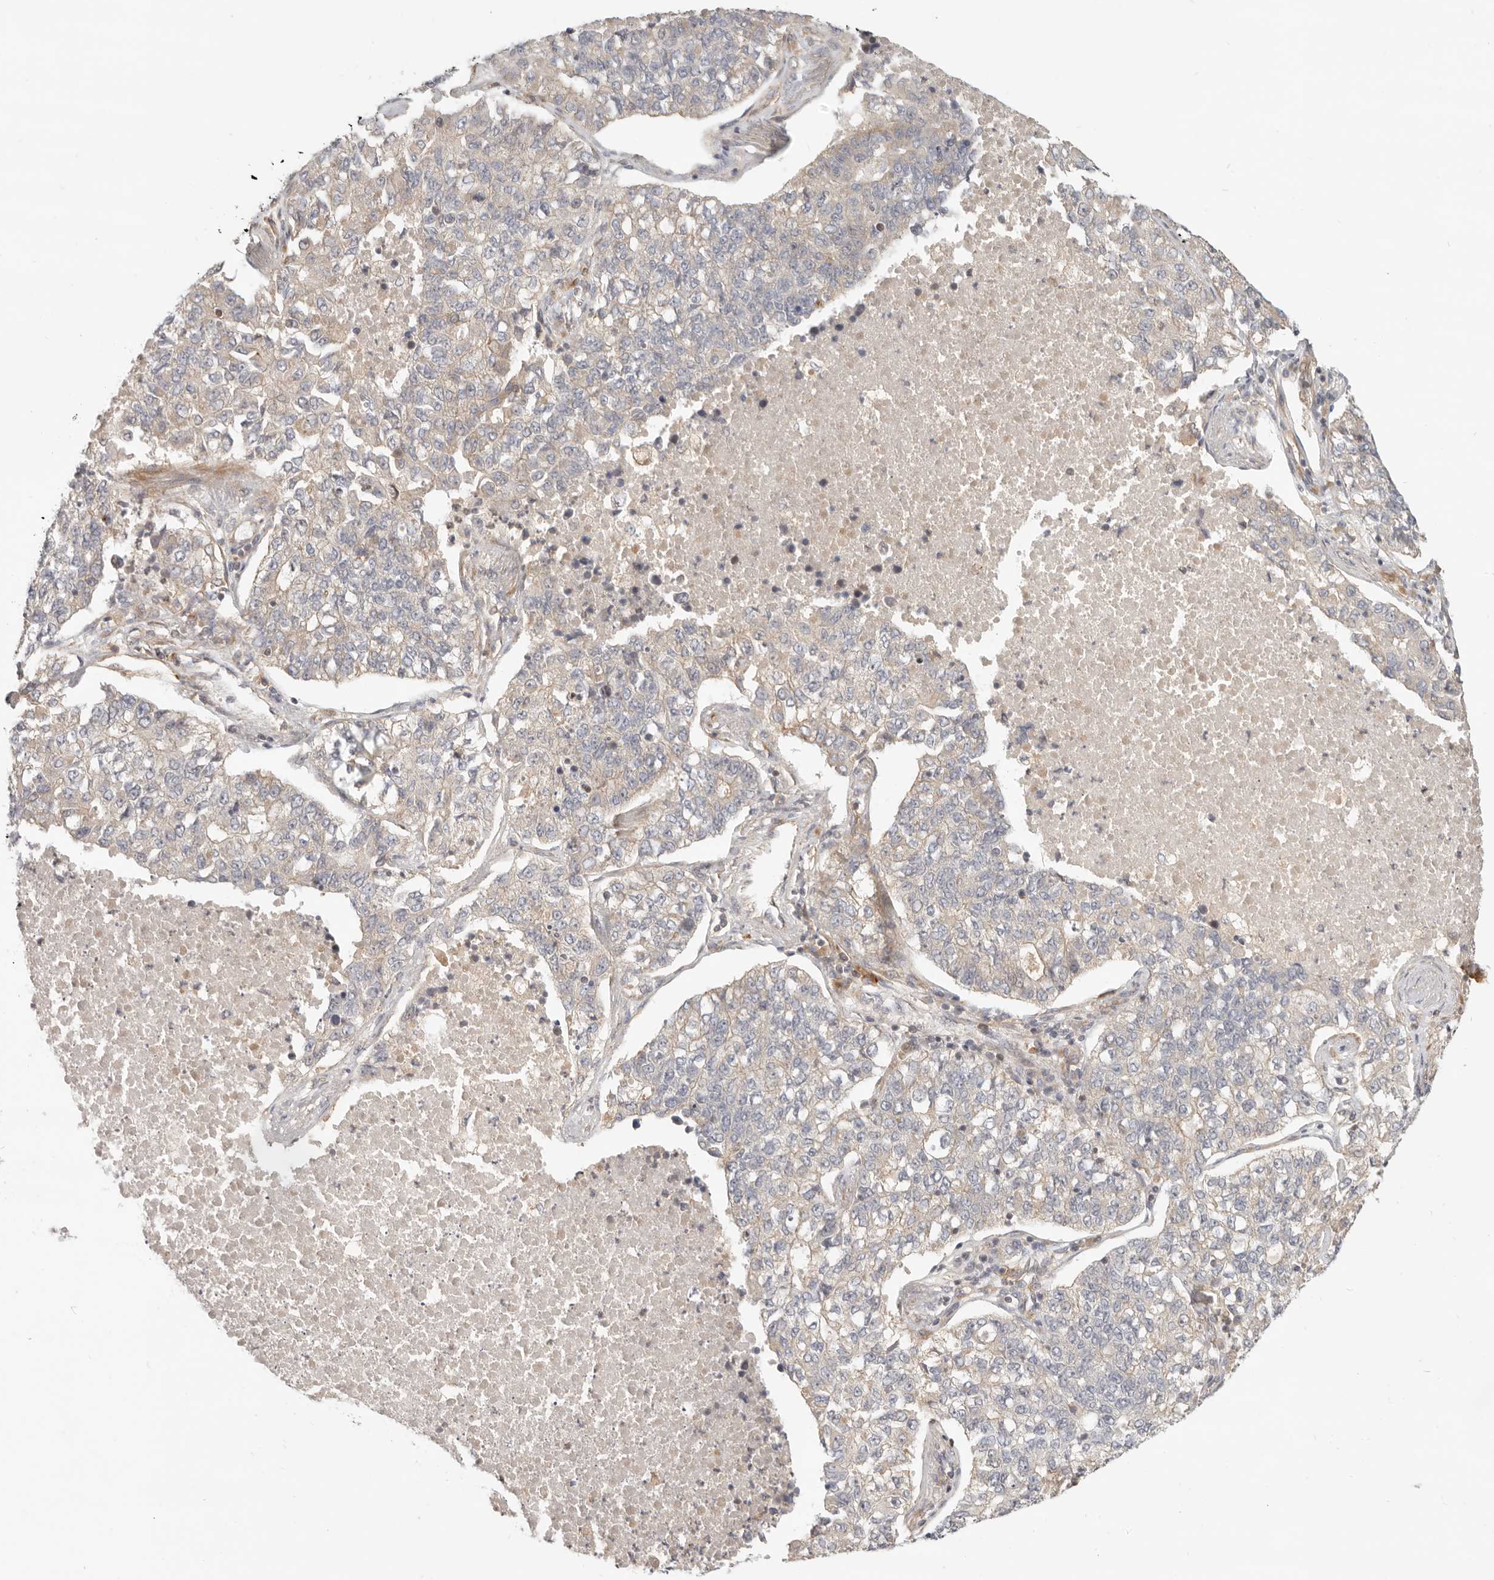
{"staining": {"intensity": "negative", "quantity": "none", "location": "none"}, "tissue": "lung cancer", "cell_type": "Tumor cells", "image_type": "cancer", "snomed": [{"axis": "morphology", "description": "Adenocarcinoma, NOS"}, {"axis": "topography", "description": "Lung"}], "caption": "Tumor cells are negative for protein expression in human lung cancer.", "gene": "UFSP1", "patient": {"sex": "male", "age": 49}}